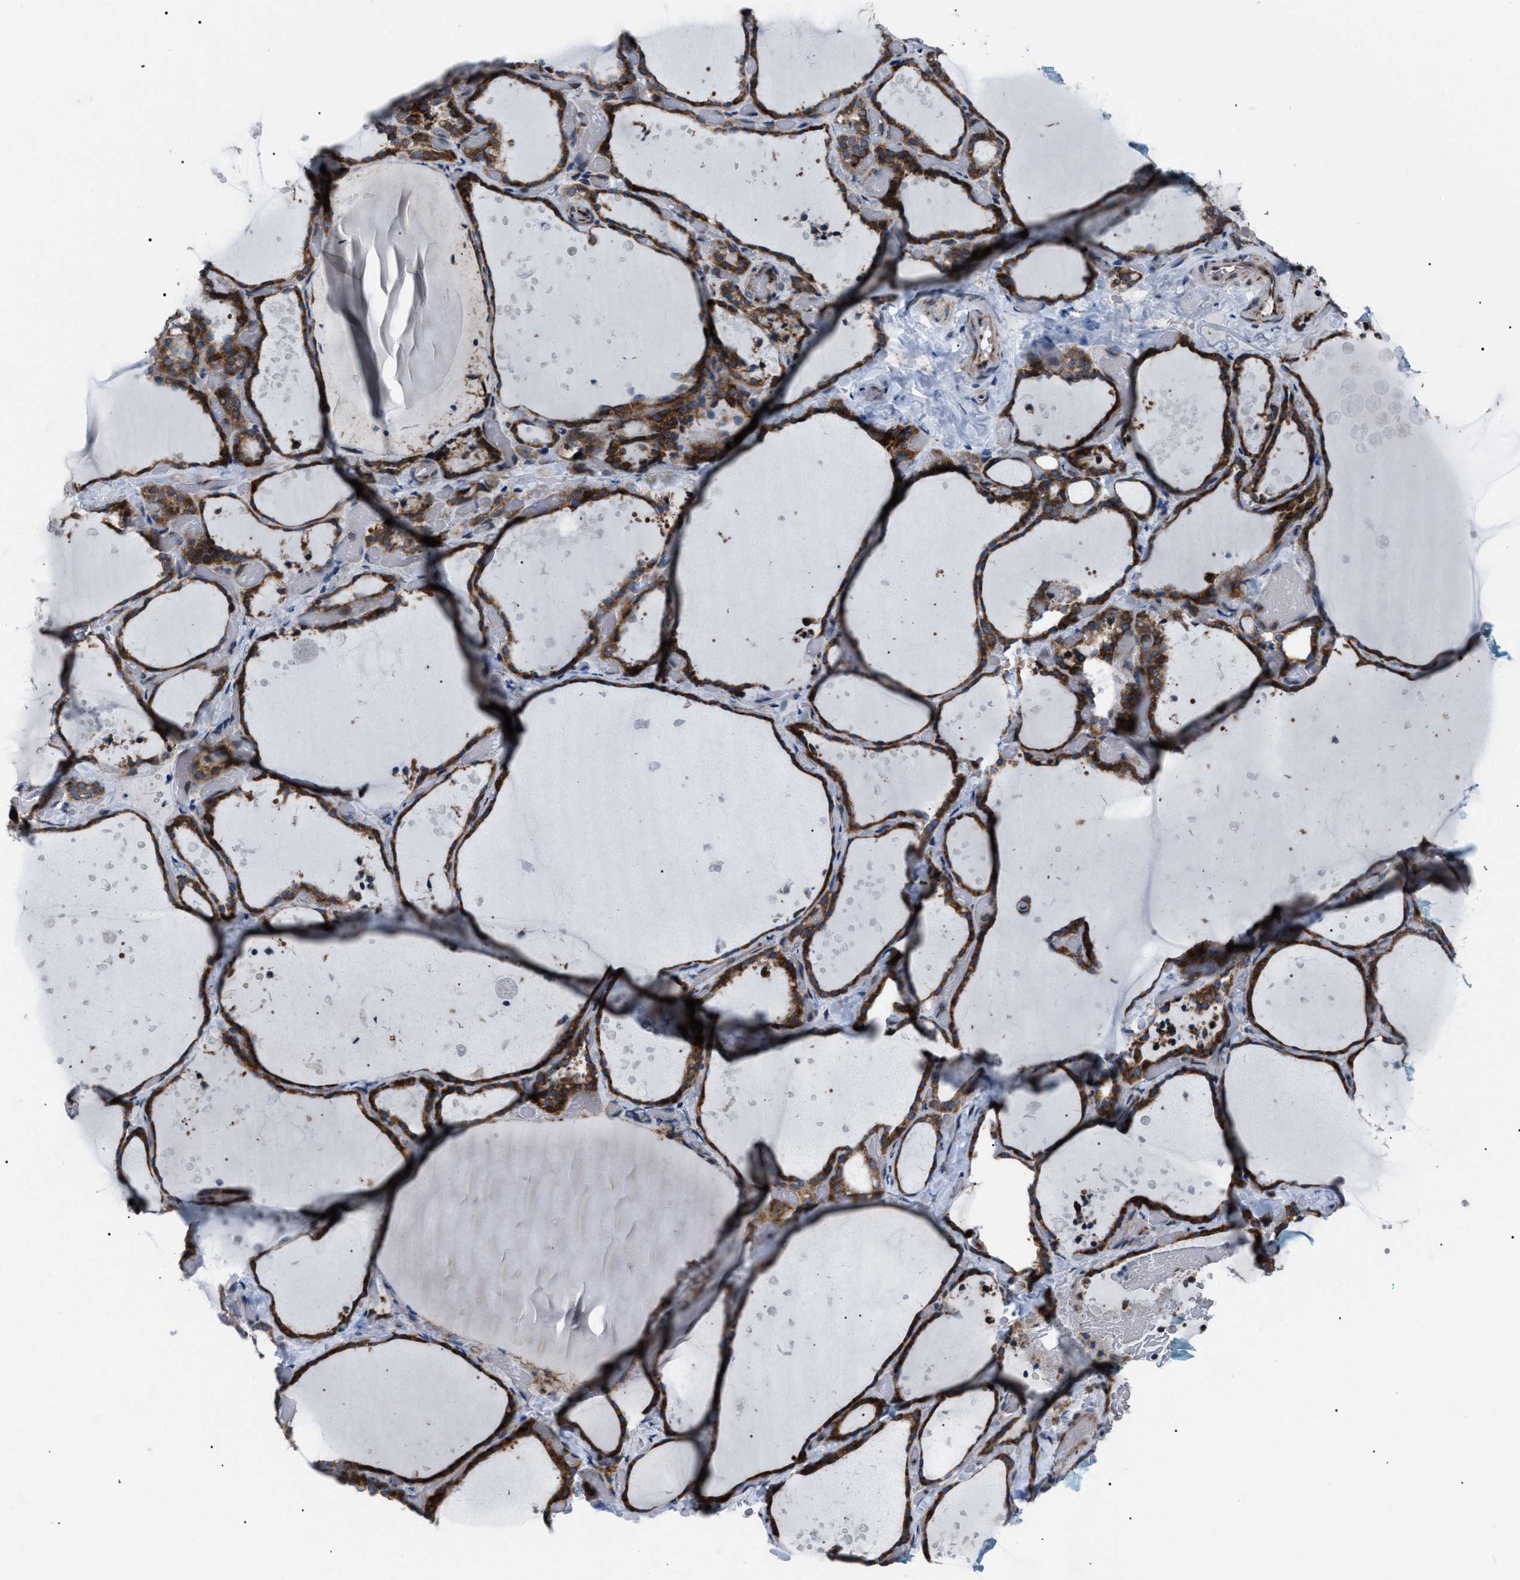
{"staining": {"intensity": "strong", "quantity": ">75%", "location": "cytoplasmic/membranous"}, "tissue": "thyroid gland", "cell_type": "Glandular cells", "image_type": "normal", "snomed": [{"axis": "morphology", "description": "Normal tissue, NOS"}, {"axis": "topography", "description": "Thyroid gland"}], "caption": "A histopathology image showing strong cytoplasmic/membranous positivity in approximately >75% of glandular cells in normal thyroid gland, as visualized by brown immunohistochemical staining.", "gene": "AGO2", "patient": {"sex": "female", "age": 44}}